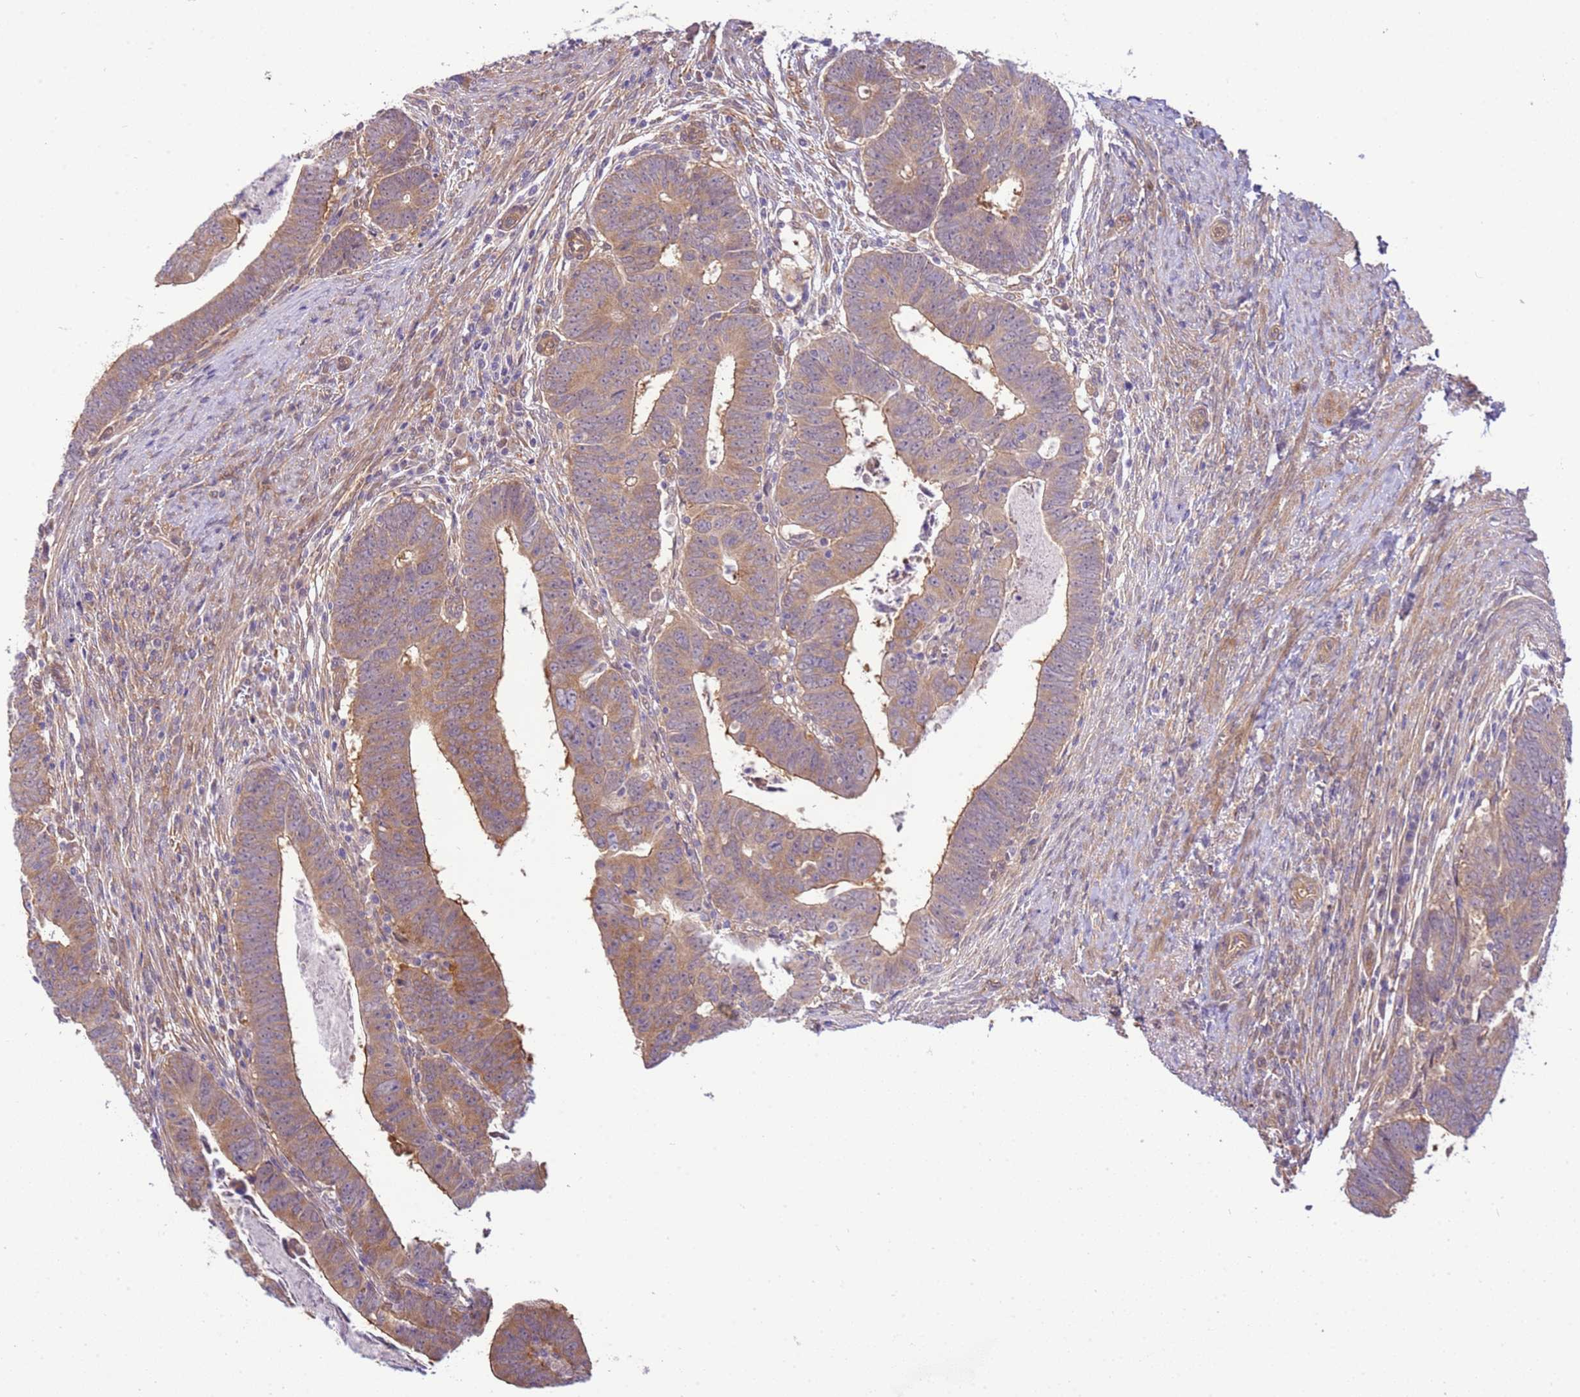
{"staining": {"intensity": "moderate", "quantity": ">75%", "location": "cytoplasmic/membranous"}, "tissue": "colorectal cancer", "cell_type": "Tumor cells", "image_type": "cancer", "snomed": [{"axis": "morphology", "description": "Normal tissue, NOS"}, {"axis": "morphology", "description": "Adenocarcinoma, NOS"}, {"axis": "topography", "description": "Rectum"}], "caption": "Adenocarcinoma (colorectal) stained with immunohistochemistry (IHC) shows moderate cytoplasmic/membranous expression in about >75% of tumor cells.", "gene": "SCARA3", "patient": {"sex": "female", "age": 65}}